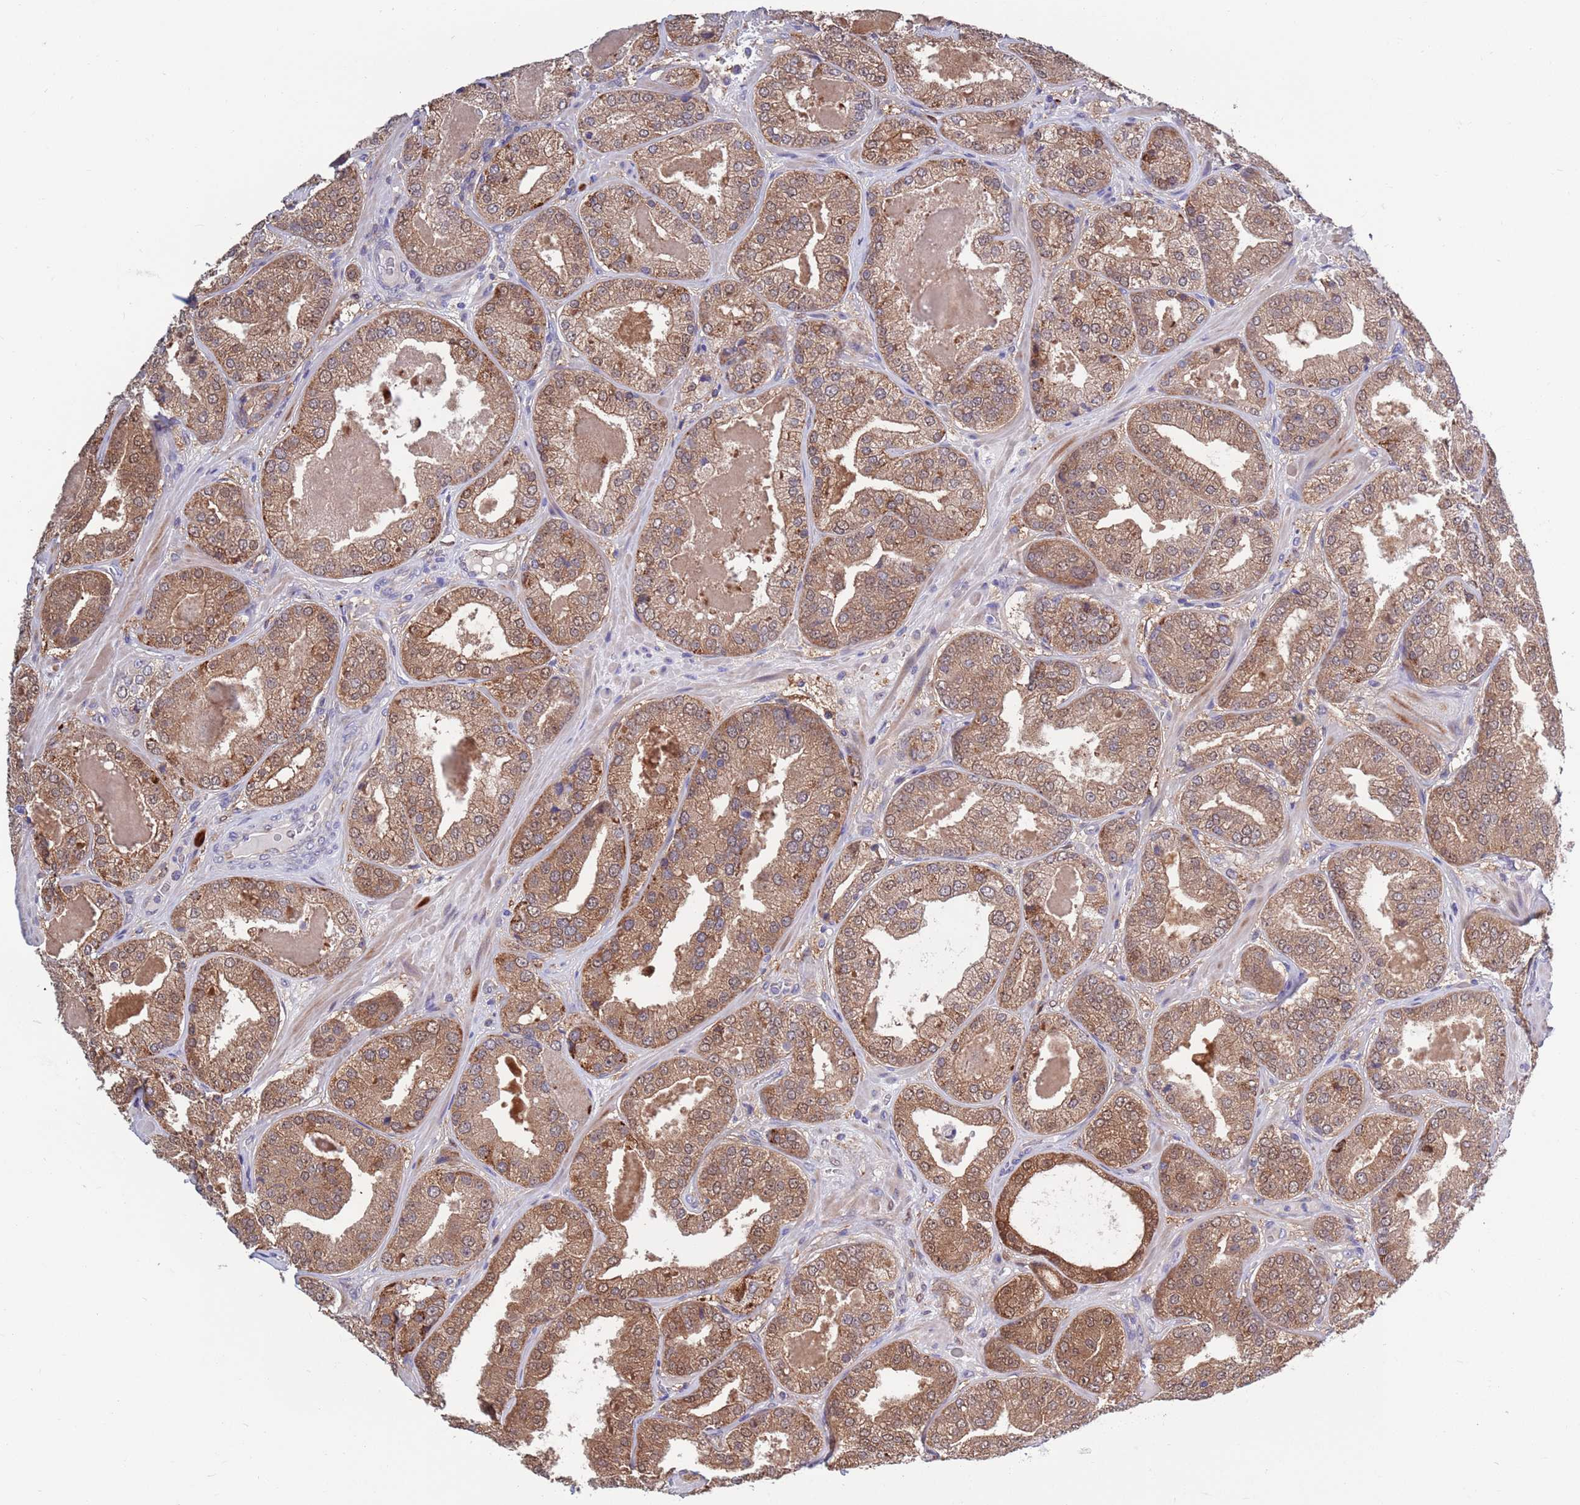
{"staining": {"intensity": "moderate", "quantity": ">75%", "location": "cytoplasmic/membranous,nuclear"}, "tissue": "prostate cancer", "cell_type": "Tumor cells", "image_type": "cancer", "snomed": [{"axis": "morphology", "description": "Adenocarcinoma, High grade"}, {"axis": "topography", "description": "Prostate"}], "caption": "Immunohistochemistry of human prostate cancer (adenocarcinoma (high-grade)) reveals medium levels of moderate cytoplasmic/membranous and nuclear positivity in approximately >75% of tumor cells.", "gene": "KLHL29", "patient": {"sex": "male", "age": 63}}